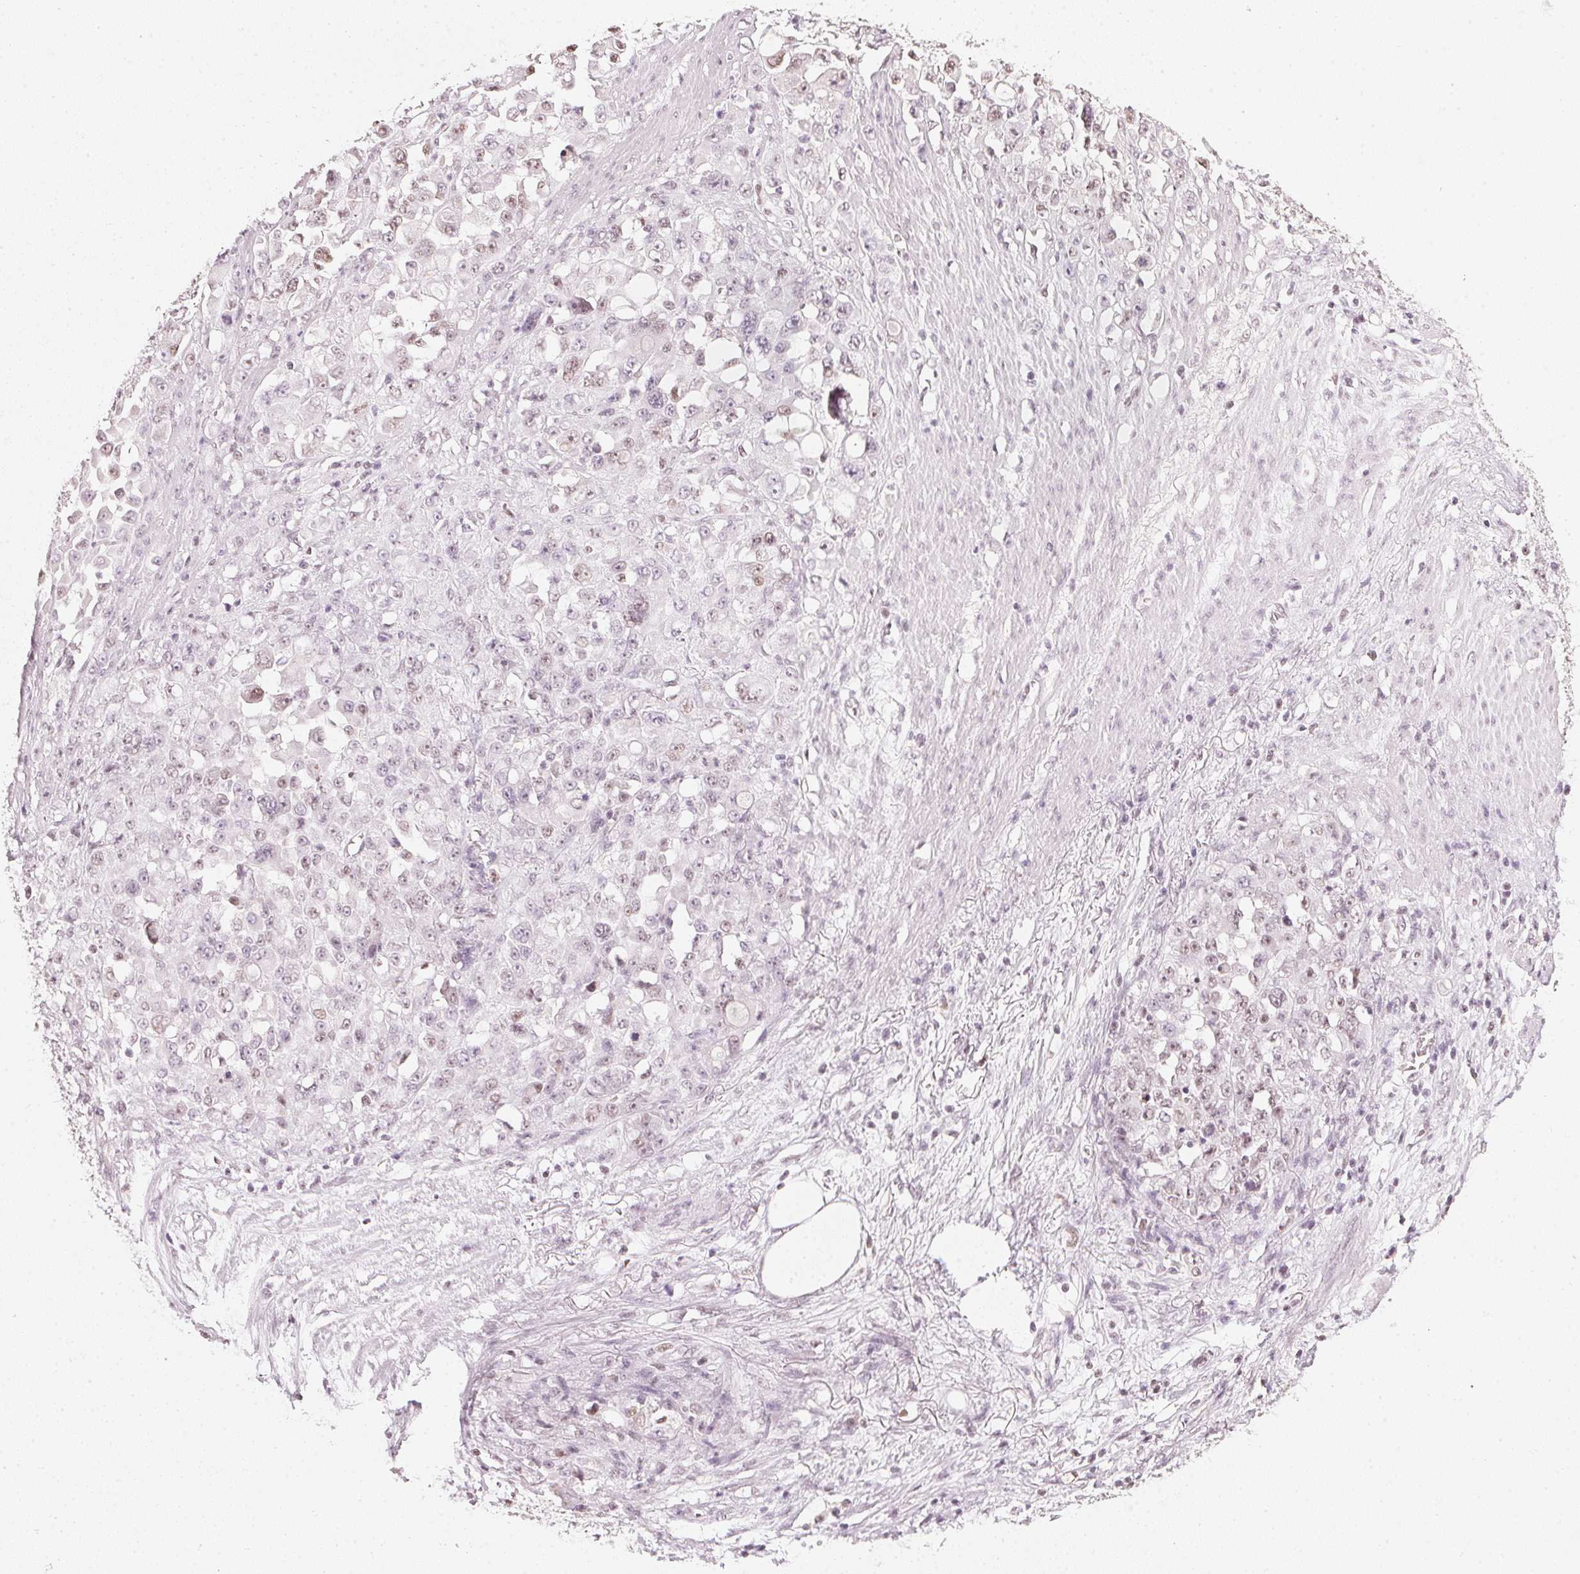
{"staining": {"intensity": "weak", "quantity": "<25%", "location": "nuclear"}, "tissue": "stomach cancer", "cell_type": "Tumor cells", "image_type": "cancer", "snomed": [{"axis": "morphology", "description": "Adenocarcinoma, NOS"}, {"axis": "topography", "description": "Stomach"}], "caption": "DAB (3,3'-diaminobenzidine) immunohistochemical staining of adenocarcinoma (stomach) demonstrates no significant positivity in tumor cells.", "gene": "DNAJC6", "patient": {"sex": "female", "age": 76}}